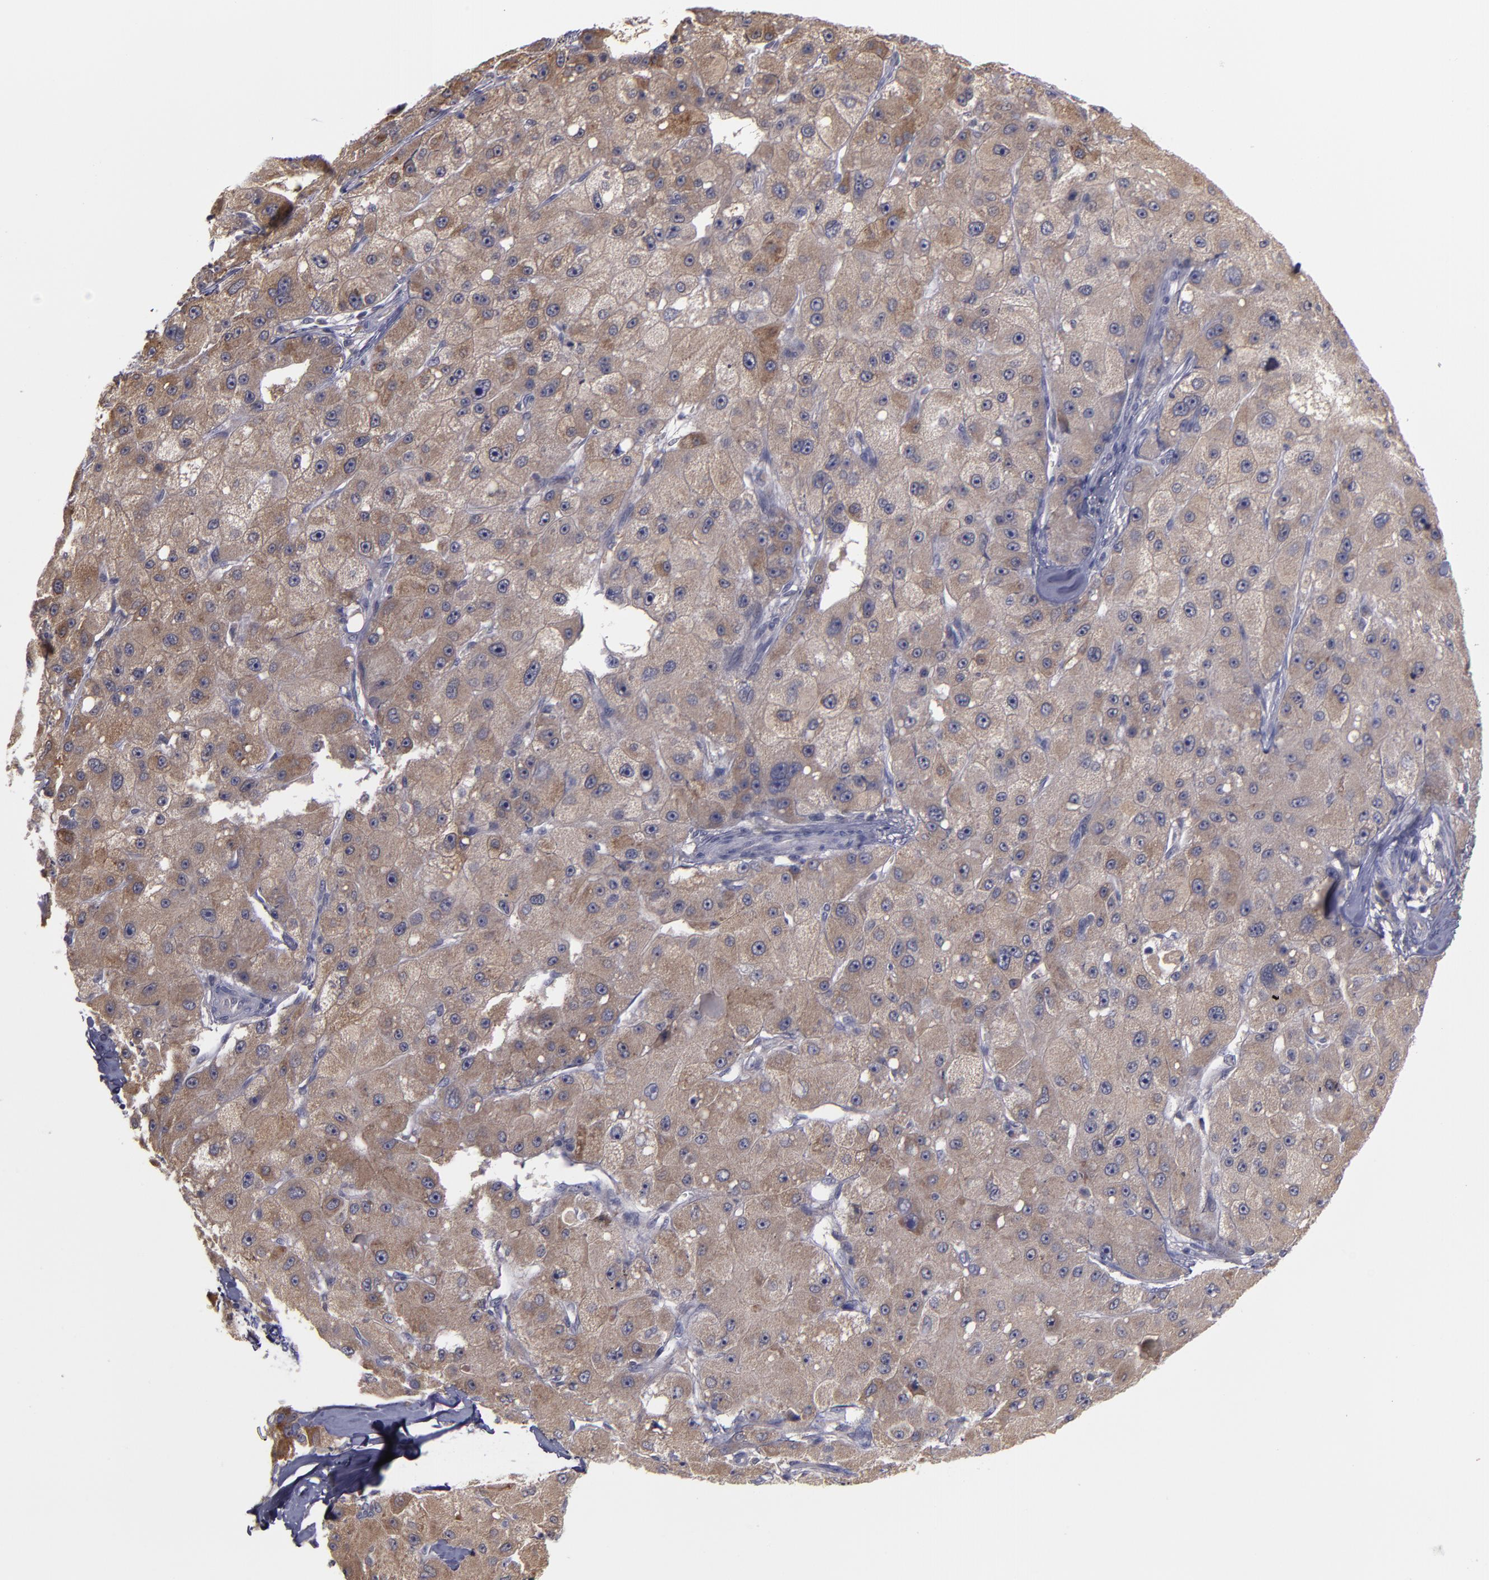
{"staining": {"intensity": "moderate", "quantity": ">75%", "location": "cytoplasmic/membranous"}, "tissue": "liver cancer", "cell_type": "Tumor cells", "image_type": "cancer", "snomed": [{"axis": "morphology", "description": "Carcinoma, Hepatocellular, NOS"}, {"axis": "topography", "description": "Liver"}], "caption": "Immunohistochemical staining of hepatocellular carcinoma (liver) shows medium levels of moderate cytoplasmic/membranous expression in approximately >75% of tumor cells.", "gene": "MMP11", "patient": {"sex": "male", "age": 80}}